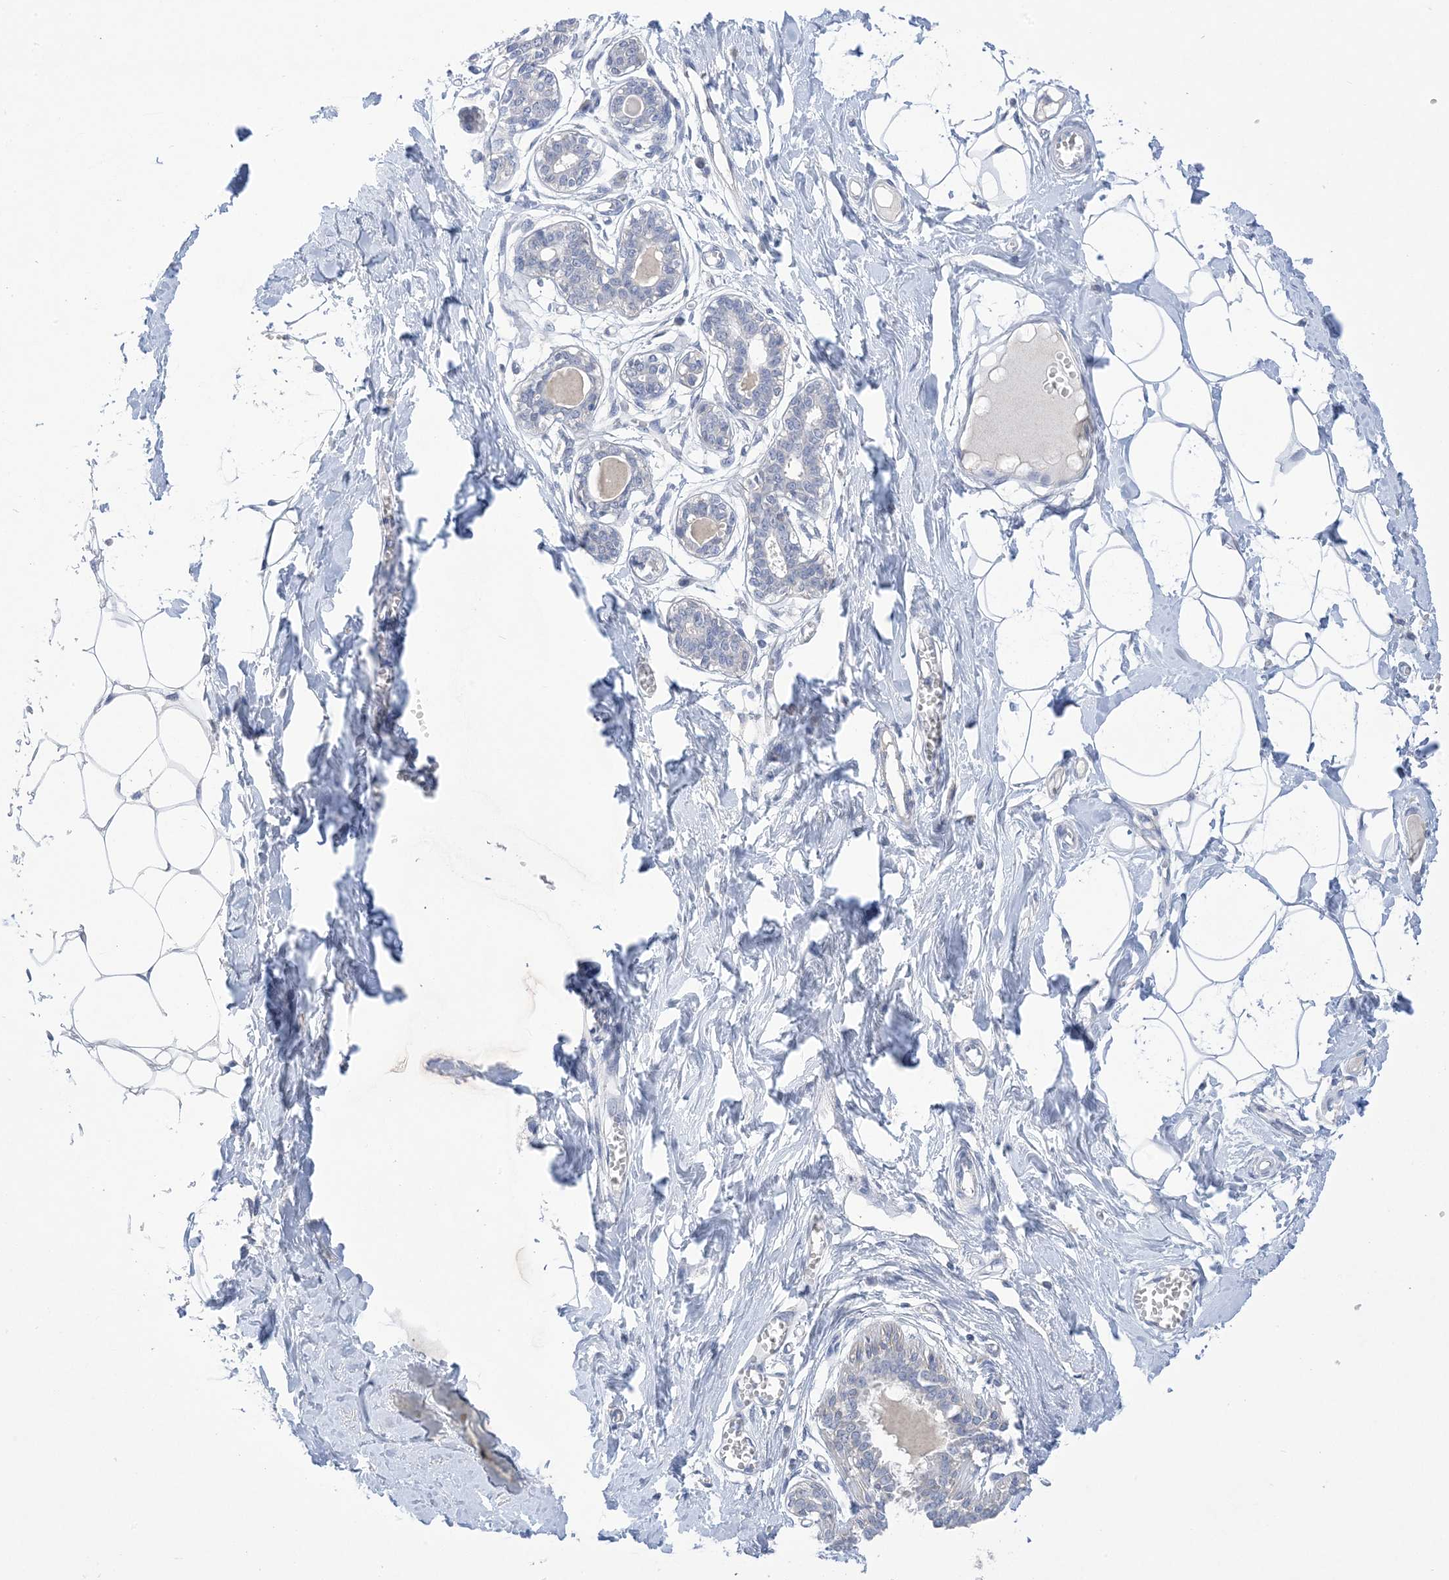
{"staining": {"intensity": "negative", "quantity": "none", "location": "none"}, "tissue": "breast", "cell_type": "Adipocytes", "image_type": "normal", "snomed": [{"axis": "morphology", "description": "Normal tissue, NOS"}, {"axis": "topography", "description": "Breast"}], "caption": "Immunohistochemical staining of benign breast displays no significant expression in adipocytes.", "gene": "DSC3", "patient": {"sex": "female", "age": 27}}